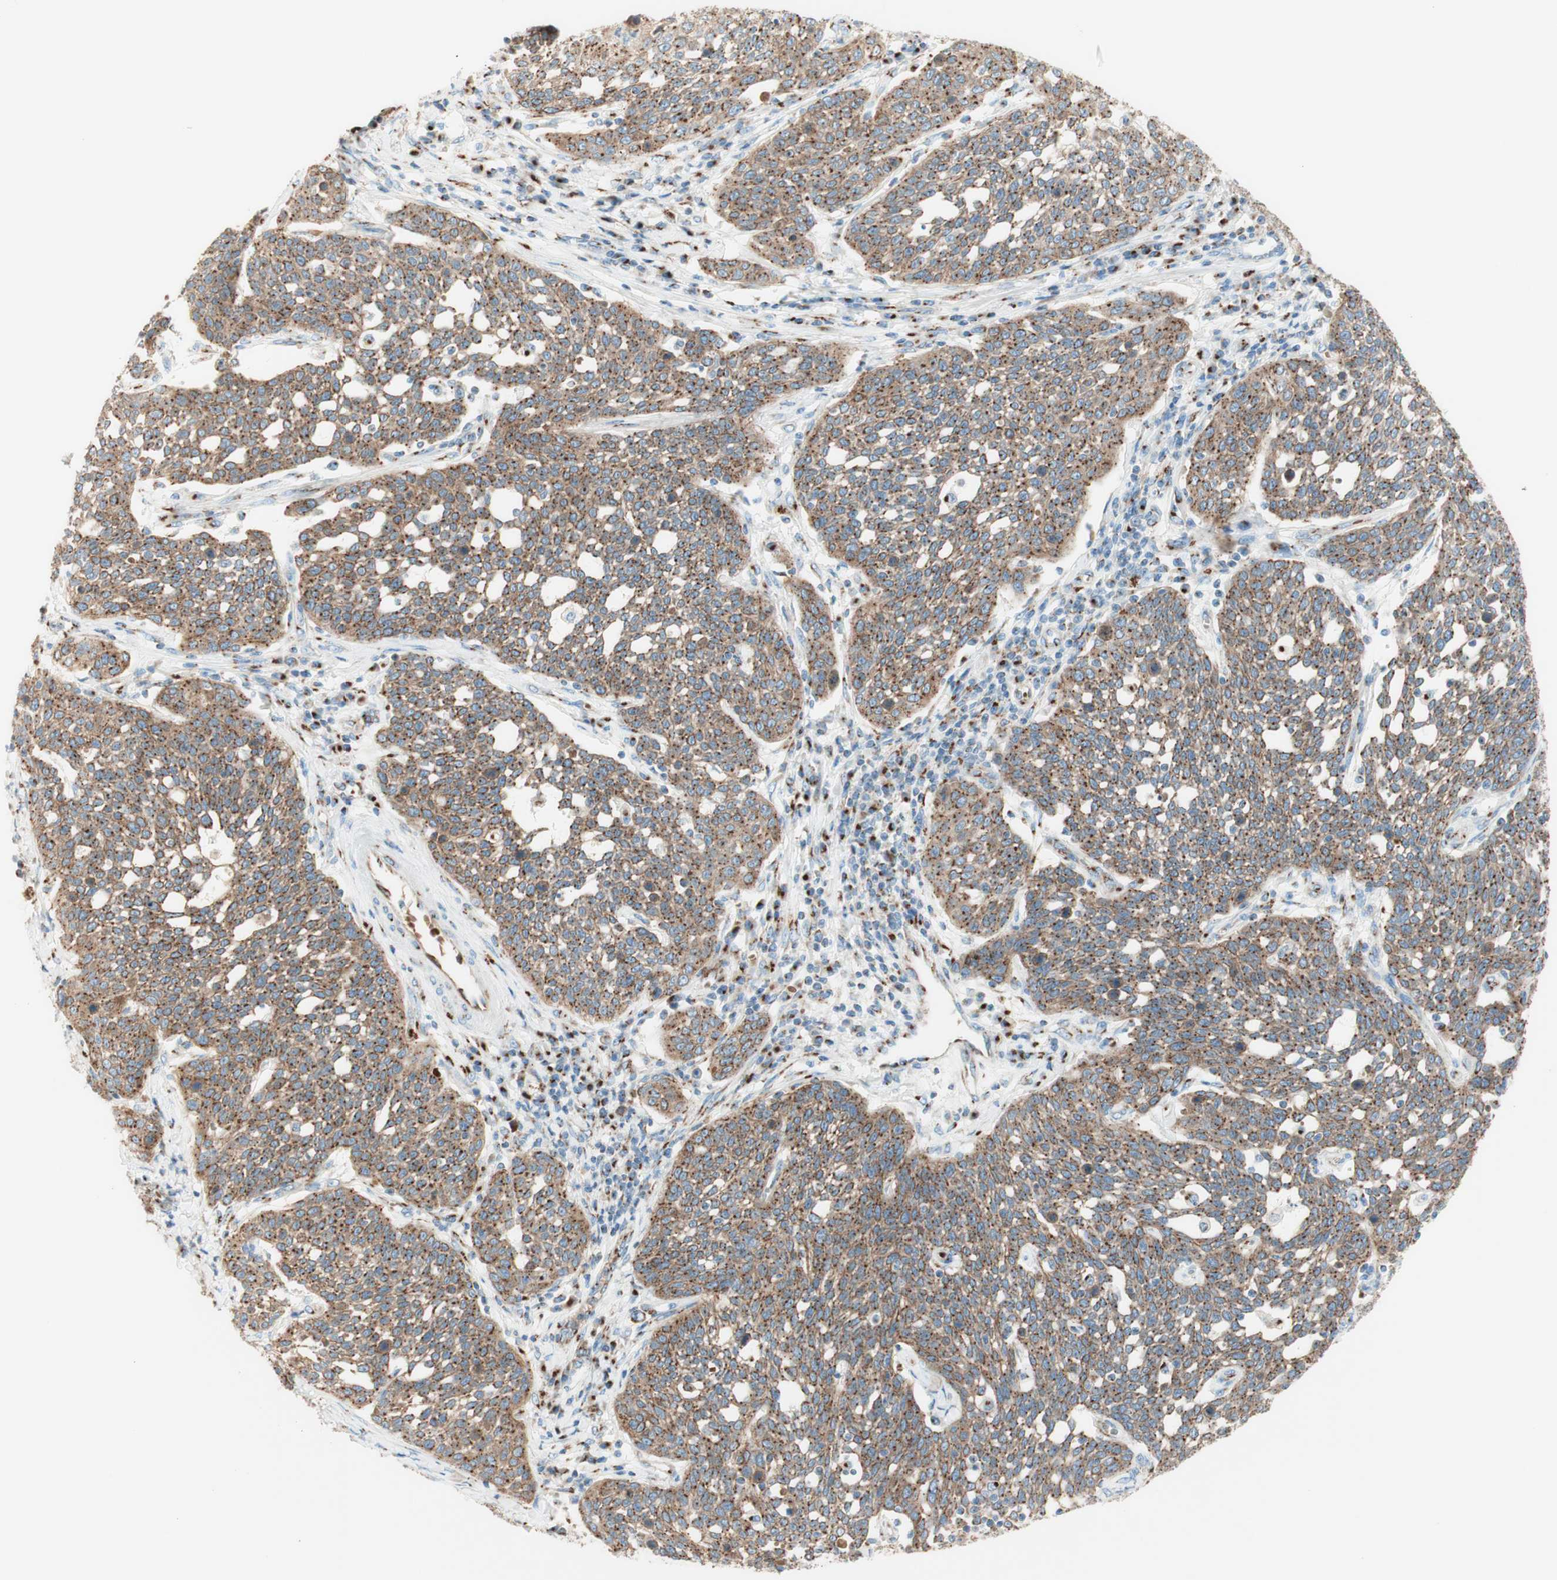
{"staining": {"intensity": "strong", "quantity": ">75%", "location": "cytoplasmic/membranous"}, "tissue": "cervical cancer", "cell_type": "Tumor cells", "image_type": "cancer", "snomed": [{"axis": "morphology", "description": "Squamous cell carcinoma, NOS"}, {"axis": "topography", "description": "Cervix"}], "caption": "High-magnification brightfield microscopy of squamous cell carcinoma (cervical) stained with DAB (3,3'-diaminobenzidine) (brown) and counterstained with hematoxylin (blue). tumor cells exhibit strong cytoplasmic/membranous expression is identified in approximately>75% of cells.", "gene": "GOLGB1", "patient": {"sex": "female", "age": 34}}